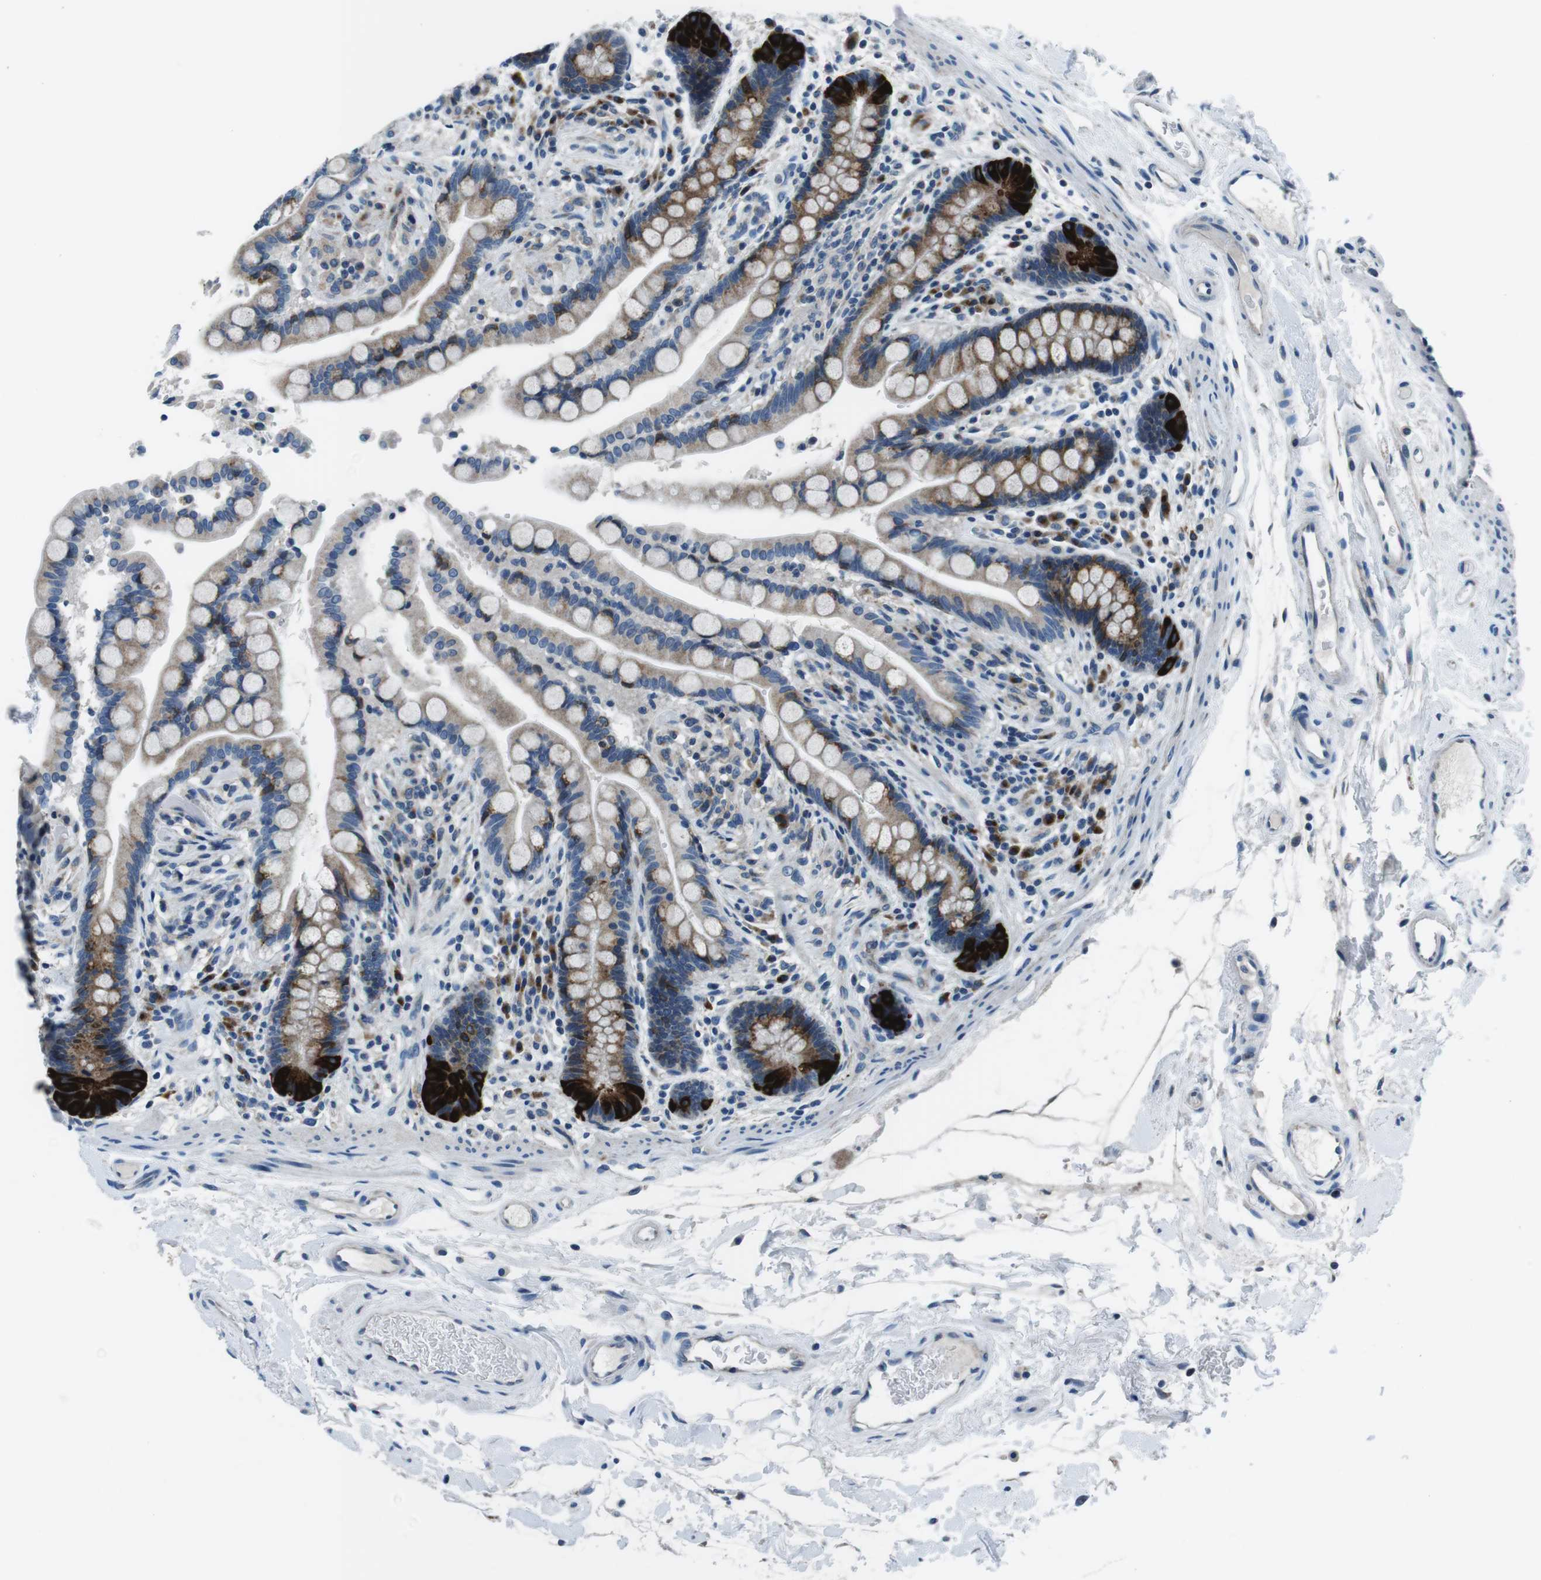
{"staining": {"intensity": "weak", "quantity": ">75%", "location": "cytoplasmic/membranous"}, "tissue": "colon", "cell_type": "Endothelial cells", "image_type": "normal", "snomed": [{"axis": "morphology", "description": "Normal tissue, NOS"}, {"axis": "topography", "description": "Colon"}], "caption": "IHC photomicrograph of benign colon: human colon stained using IHC demonstrates low levels of weak protein expression localized specifically in the cytoplasmic/membranous of endothelial cells, appearing as a cytoplasmic/membranous brown color.", "gene": "NUCB2", "patient": {"sex": "male", "age": 73}}